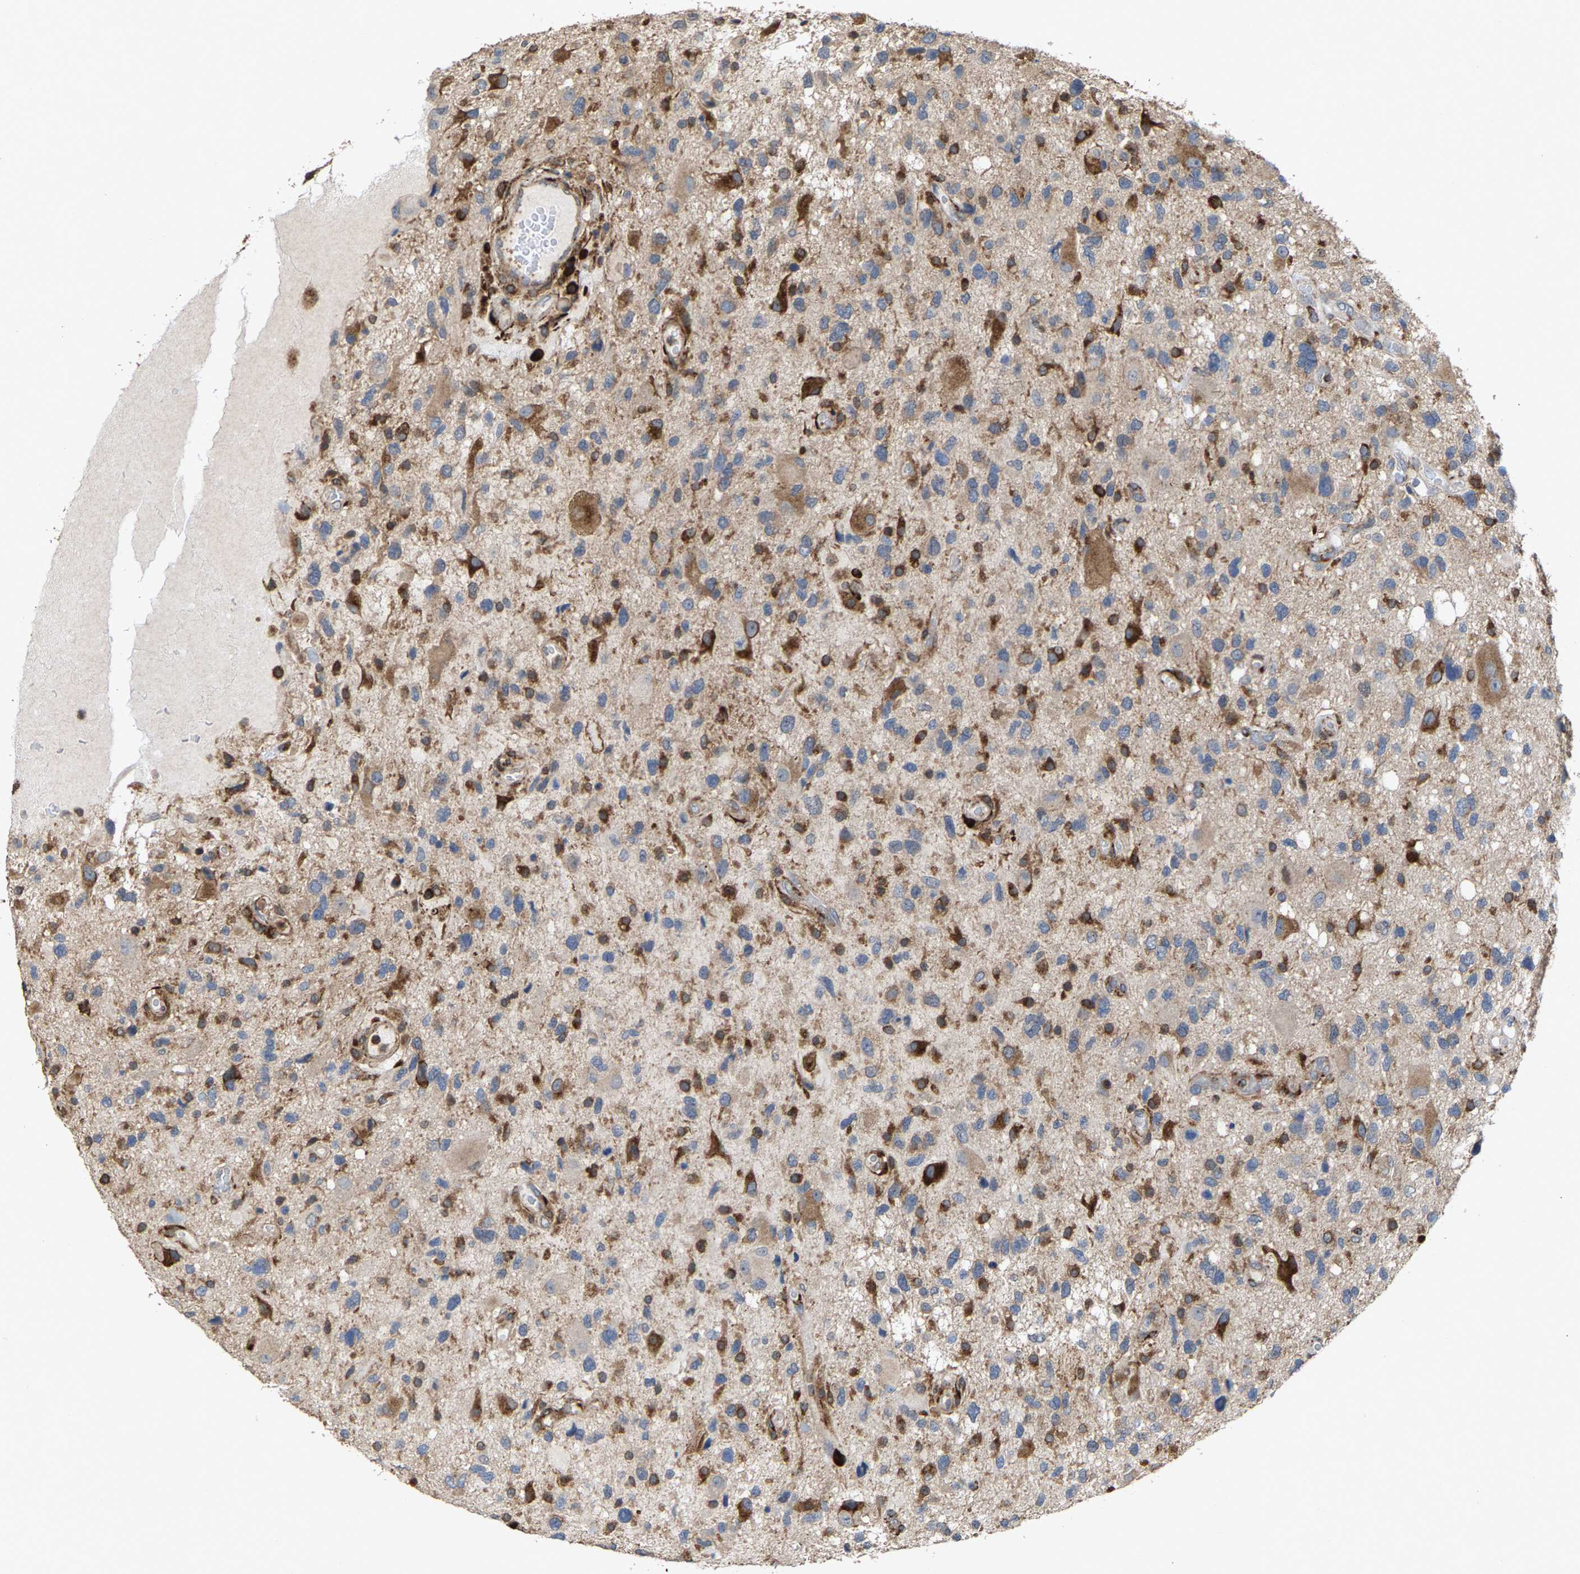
{"staining": {"intensity": "strong", "quantity": "25%-75%", "location": "cytoplasmic/membranous"}, "tissue": "glioma", "cell_type": "Tumor cells", "image_type": "cancer", "snomed": [{"axis": "morphology", "description": "Glioma, malignant, High grade"}, {"axis": "topography", "description": "Brain"}], "caption": "Human malignant glioma (high-grade) stained for a protein (brown) shows strong cytoplasmic/membranous positive positivity in about 25%-75% of tumor cells.", "gene": "FGD3", "patient": {"sex": "male", "age": 33}}